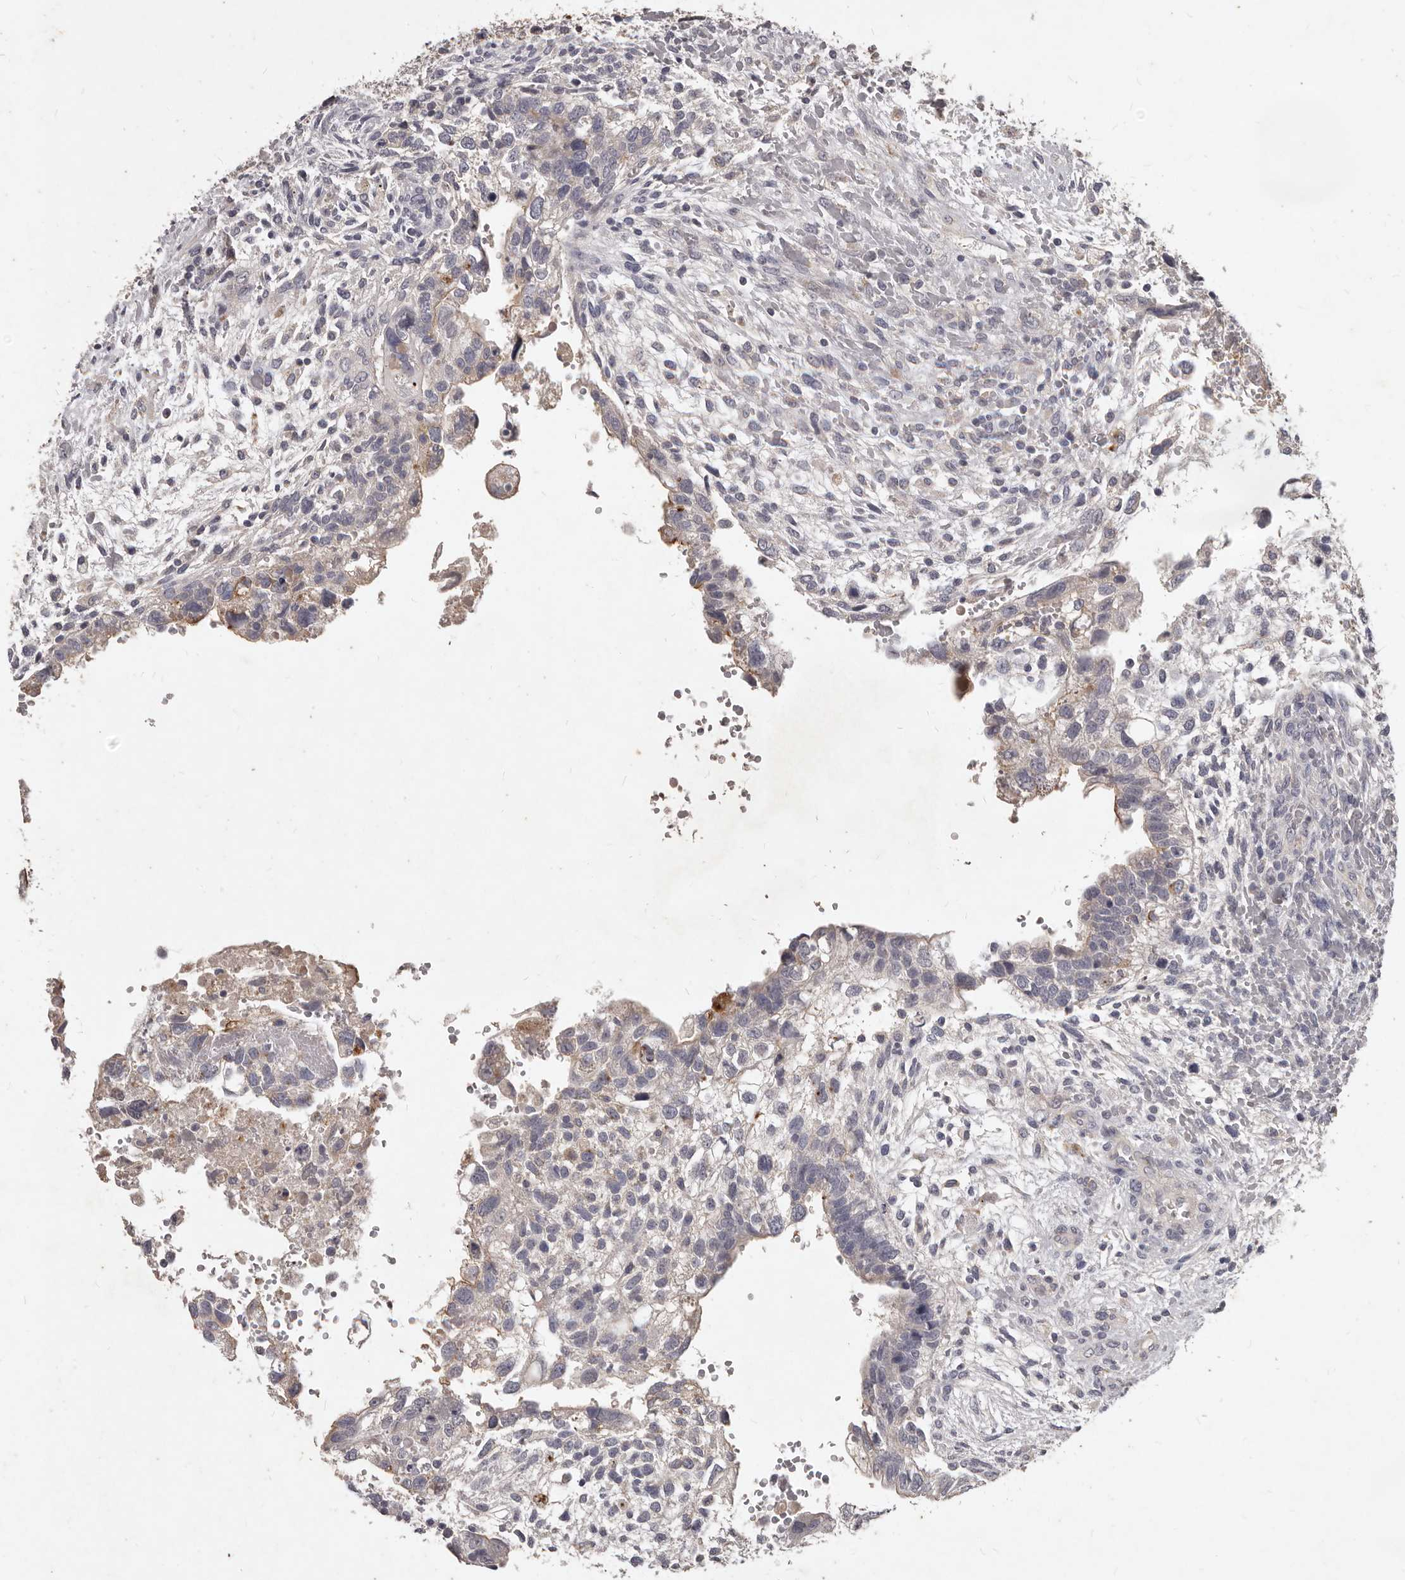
{"staining": {"intensity": "moderate", "quantity": "<25%", "location": "cytoplasmic/membranous"}, "tissue": "testis cancer", "cell_type": "Tumor cells", "image_type": "cancer", "snomed": [{"axis": "morphology", "description": "Carcinoma, Embryonal, NOS"}, {"axis": "topography", "description": "Testis"}], "caption": "The immunohistochemical stain highlights moderate cytoplasmic/membranous staining in tumor cells of embryonal carcinoma (testis) tissue.", "gene": "GPRC5C", "patient": {"sex": "male", "age": 37}}